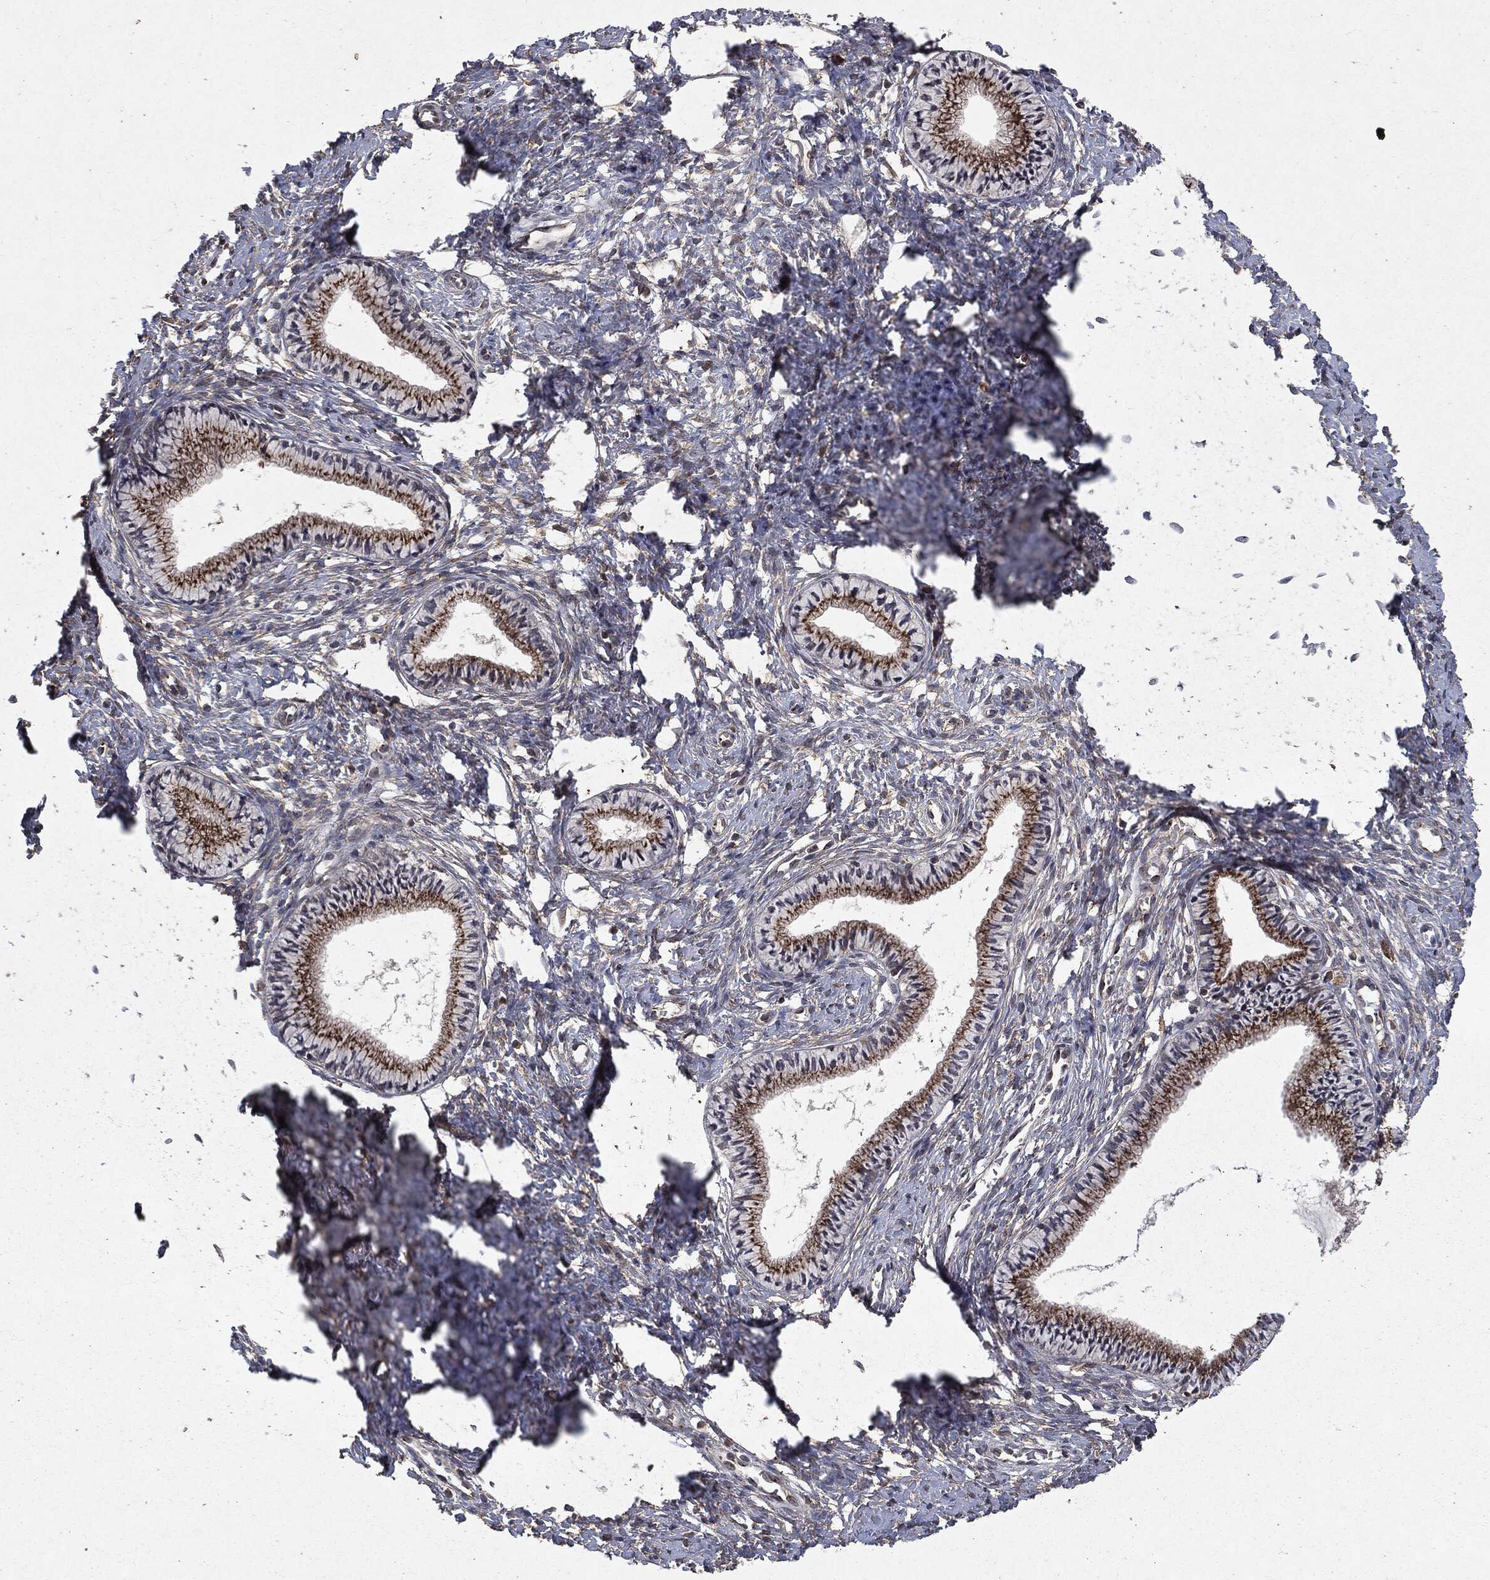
{"staining": {"intensity": "strong", "quantity": ">75%", "location": "cytoplasmic/membranous"}, "tissue": "cervix", "cell_type": "Glandular cells", "image_type": "normal", "snomed": [{"axis": "morphology", "description": "Normal tissue, NOS"}, {"axis": "topography", "description": "Cervix"}], "caption": "Immunohistochemical staining of unremarkable human cervix demonstrates strong cytoplasmic/membranous protein expression in approximately >75% of glandular cells.", "gene": "PLPPR2", "patient": {"sex": "female", "age": 39}}